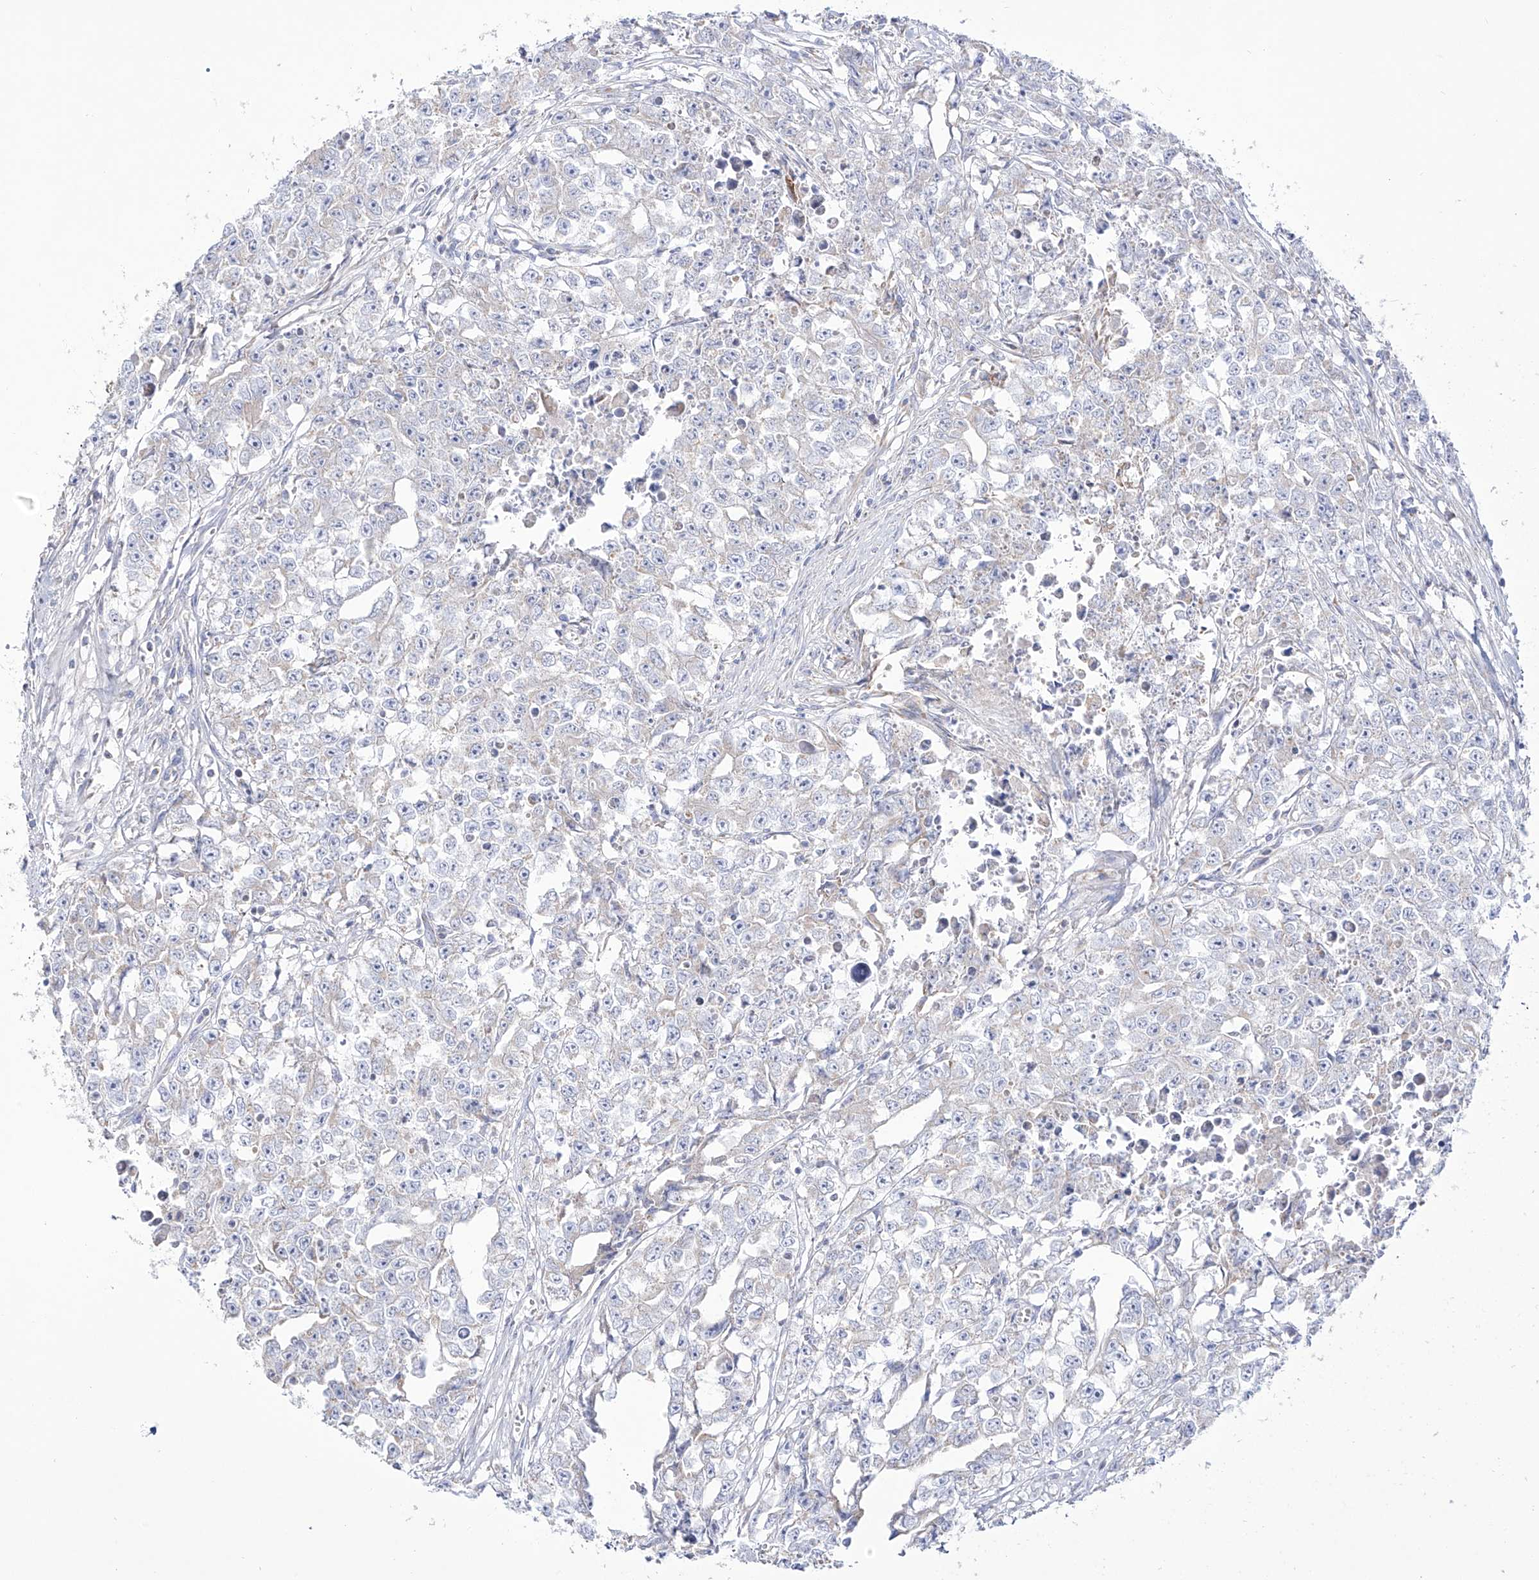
{"staining": {"intensity": "negative", "quantity": "none", "location": "none"}, "tissue": "testis cancer", "cell_type": "Tumor cells", "image_type": "cancer", "snomed": [{"axis": "morphology", "description": "Seminoma, NOS"}, {"axis": "morphology", "description": "Carcinoma, Embryonal, NOS"}, {"axis": "topography", "description": "Testis"}], "caption": "Tumor cells are negative for brown protein staining in testis cancer.", "gene": "RCHY1", "patient": {"sex": "male", "age": 43}}